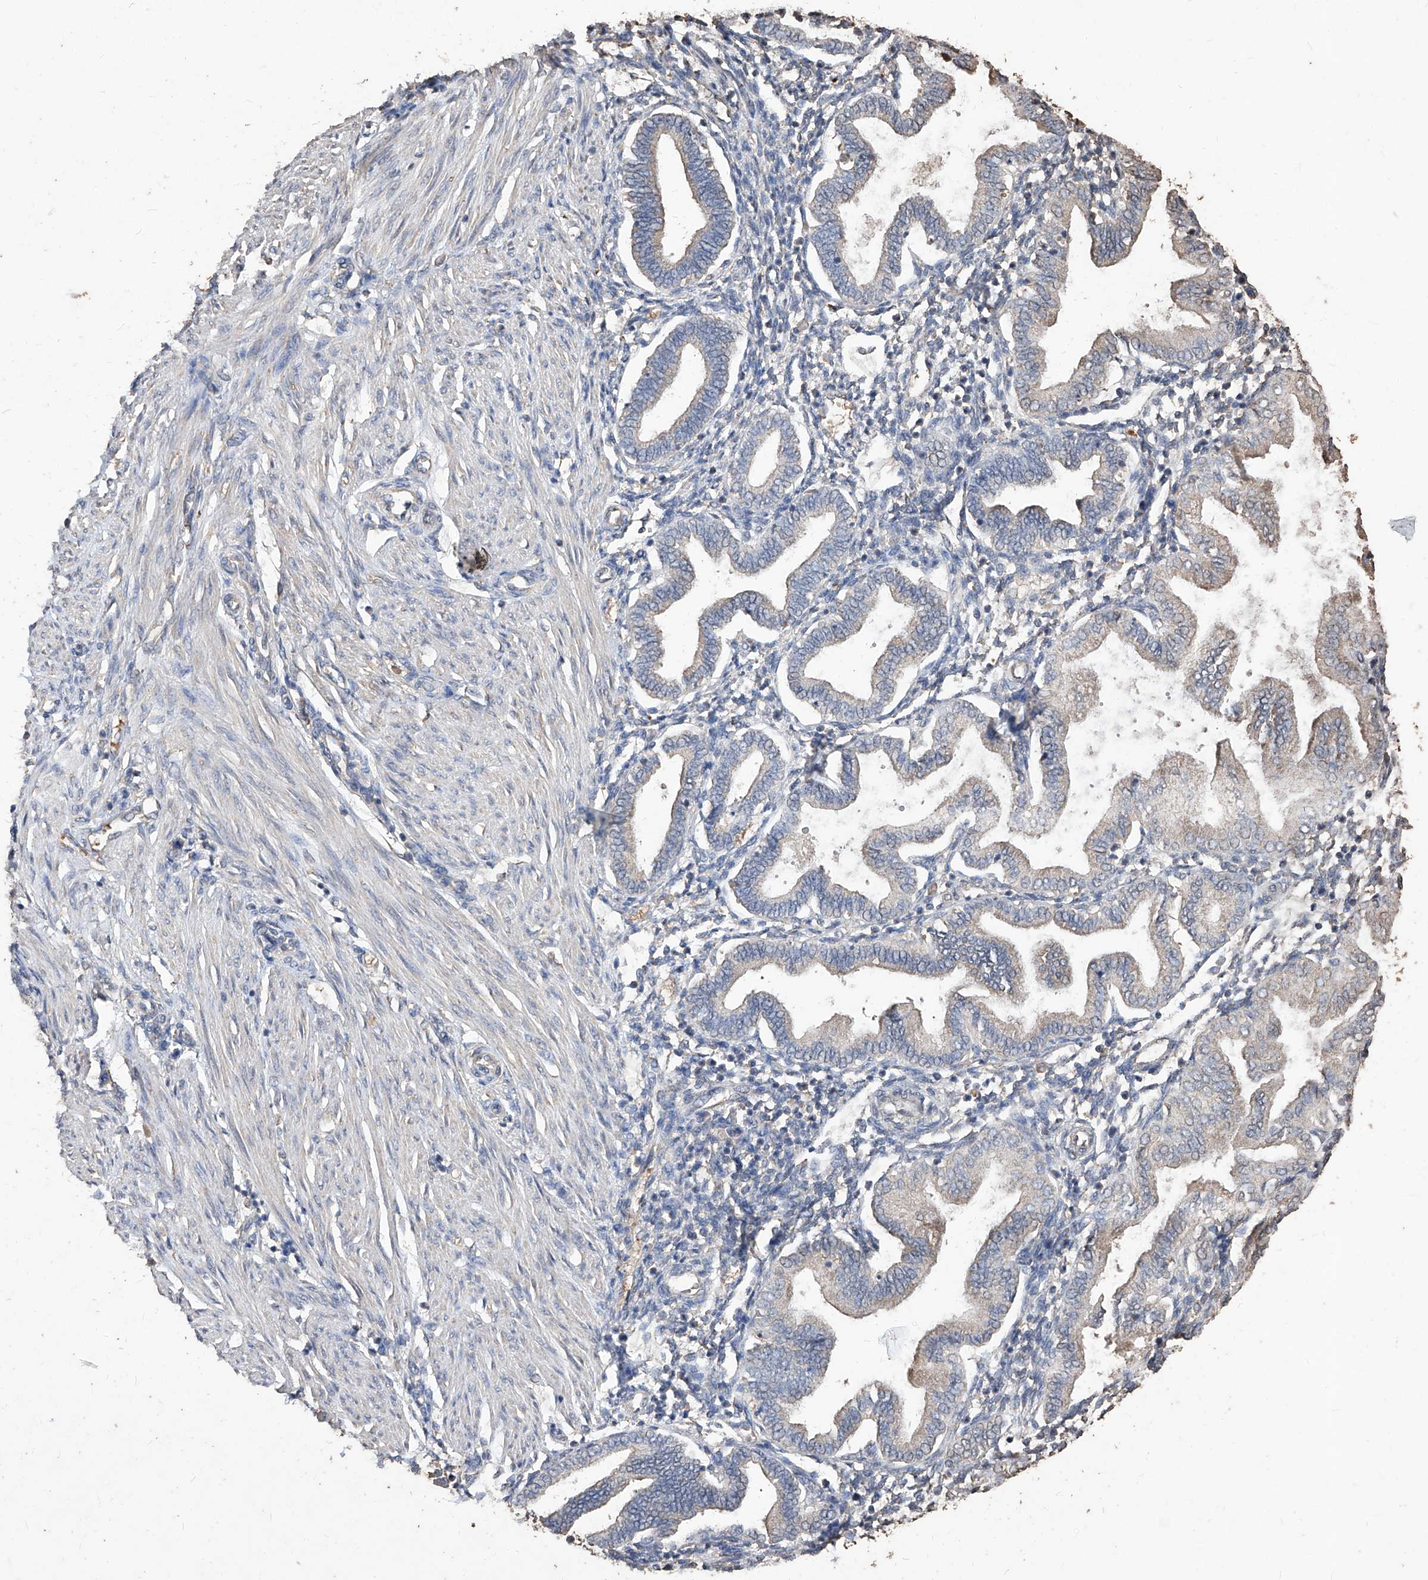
{"staining": {"intensity": "negative", "quantity": "none", "location": "none"}, "tissue": "endometrium", "cell_type": "Cells in endometrial stroma", "image_type": "normal", "snomed": [{"axis": "morphology", "description": "Normal tissue, NOS"}, {"axis": "topography", "description": "Endometrium"}], "caption": "Image shows no significant protein expression in cells in endometrial stroma of unremarkable endometrium.", "gene": "EML1", "patient": {"sex": "female", "age": 53}}